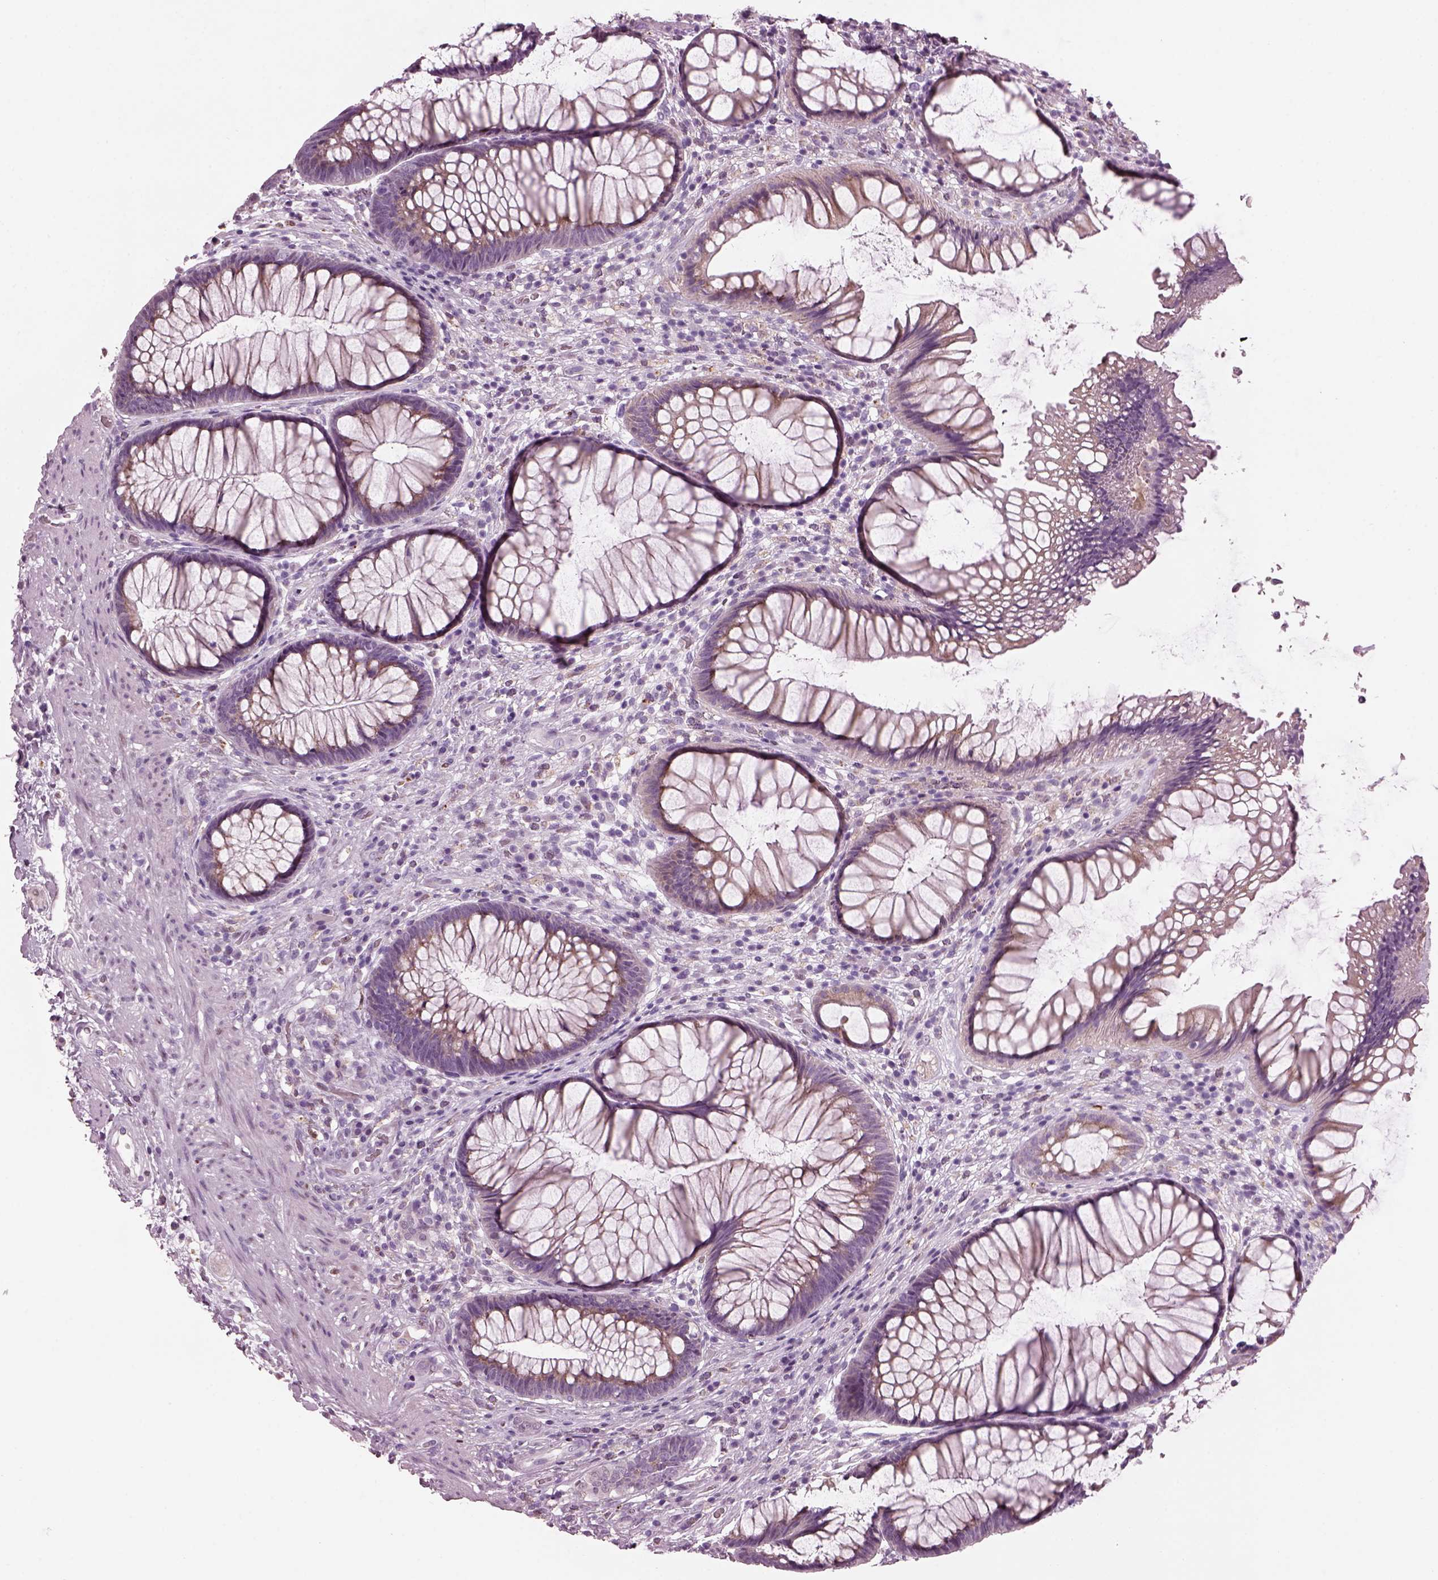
{"staining": {"intensity": "weak", "quantity": ">75%", "location": "cytoplasmic/membranous"}, "tissue": "rectum", "cell_type": "Glandular cells", "image_type": "normal", "snomed": [{"axis": "morphology", "description": "Normal tissue, NOS"}, {"axis": "topography", "description": "Smooth muscle"}, {"axis": "topography", "description": "Rectum"}], "caption": "Protein positivity by immunohistochemistry displays weak cytoplasmic/membranous staining in about >75% of glandular cells in unremarkable rectum. (brown staining indicates protein expression, while blue staining denotes nuclei).", "gene": "PRR9", "patient": {"sex": "male", "age": 53}}